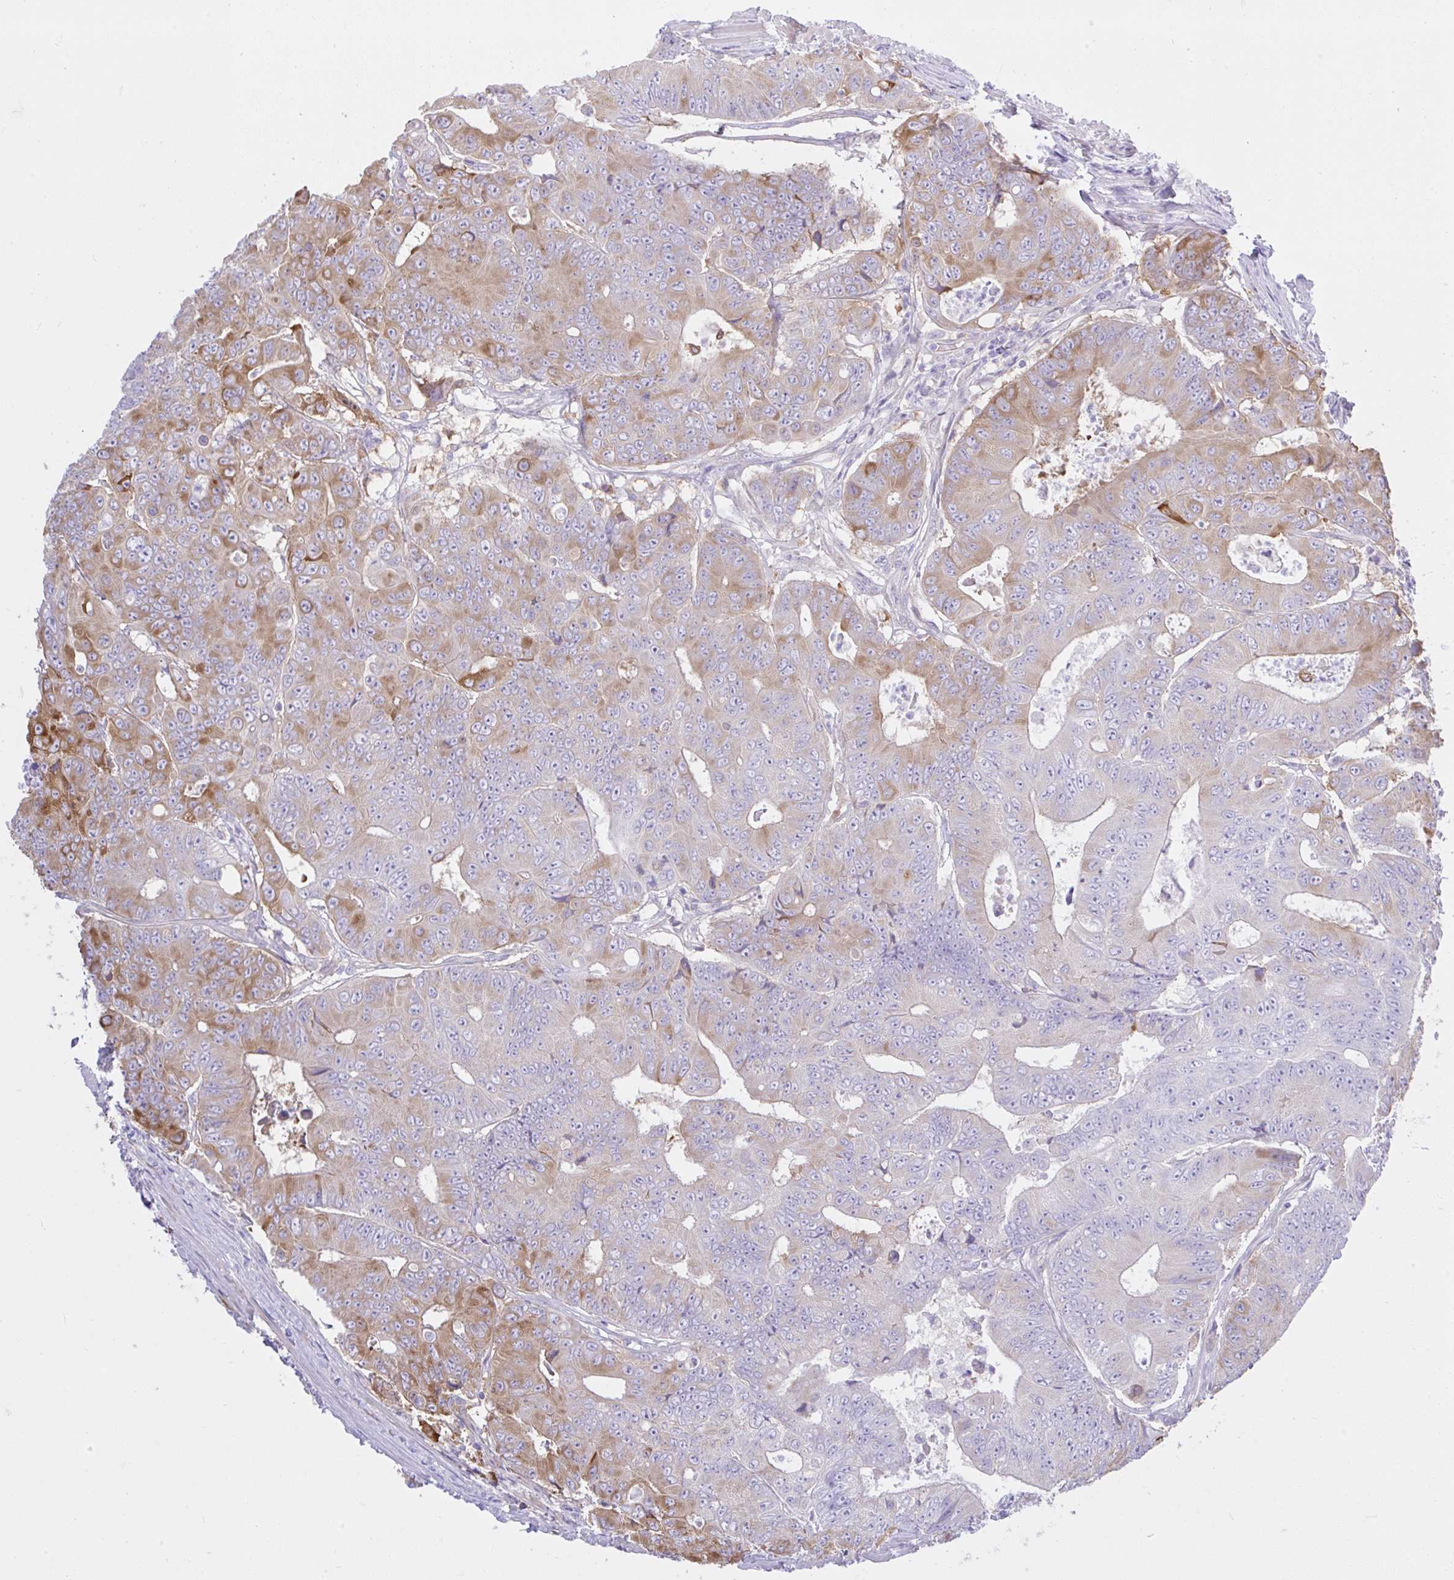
{"staining": {"intensity": "moderate", "quantity": "<25%", "location": "cytoplasmic/membranous"}, "tissue": "colorectal cancer", "cell_type": "Tumor cells", "image_type": "cancer", "snomed": [{"axis": "morphology", "description": "Adenocarcinoma, NOS"}, {"axis": "topography", "description": "Colon"}], "caption": "Immunohistochemical staining of adenocarcinoma (colorectal) exhibits low levels of moderate cytoplasmic/membranous protein staining in approximately <25% of tumor cells.", "gene": "EEF1A2", "patient": {"sex": "female", "age": 48}}